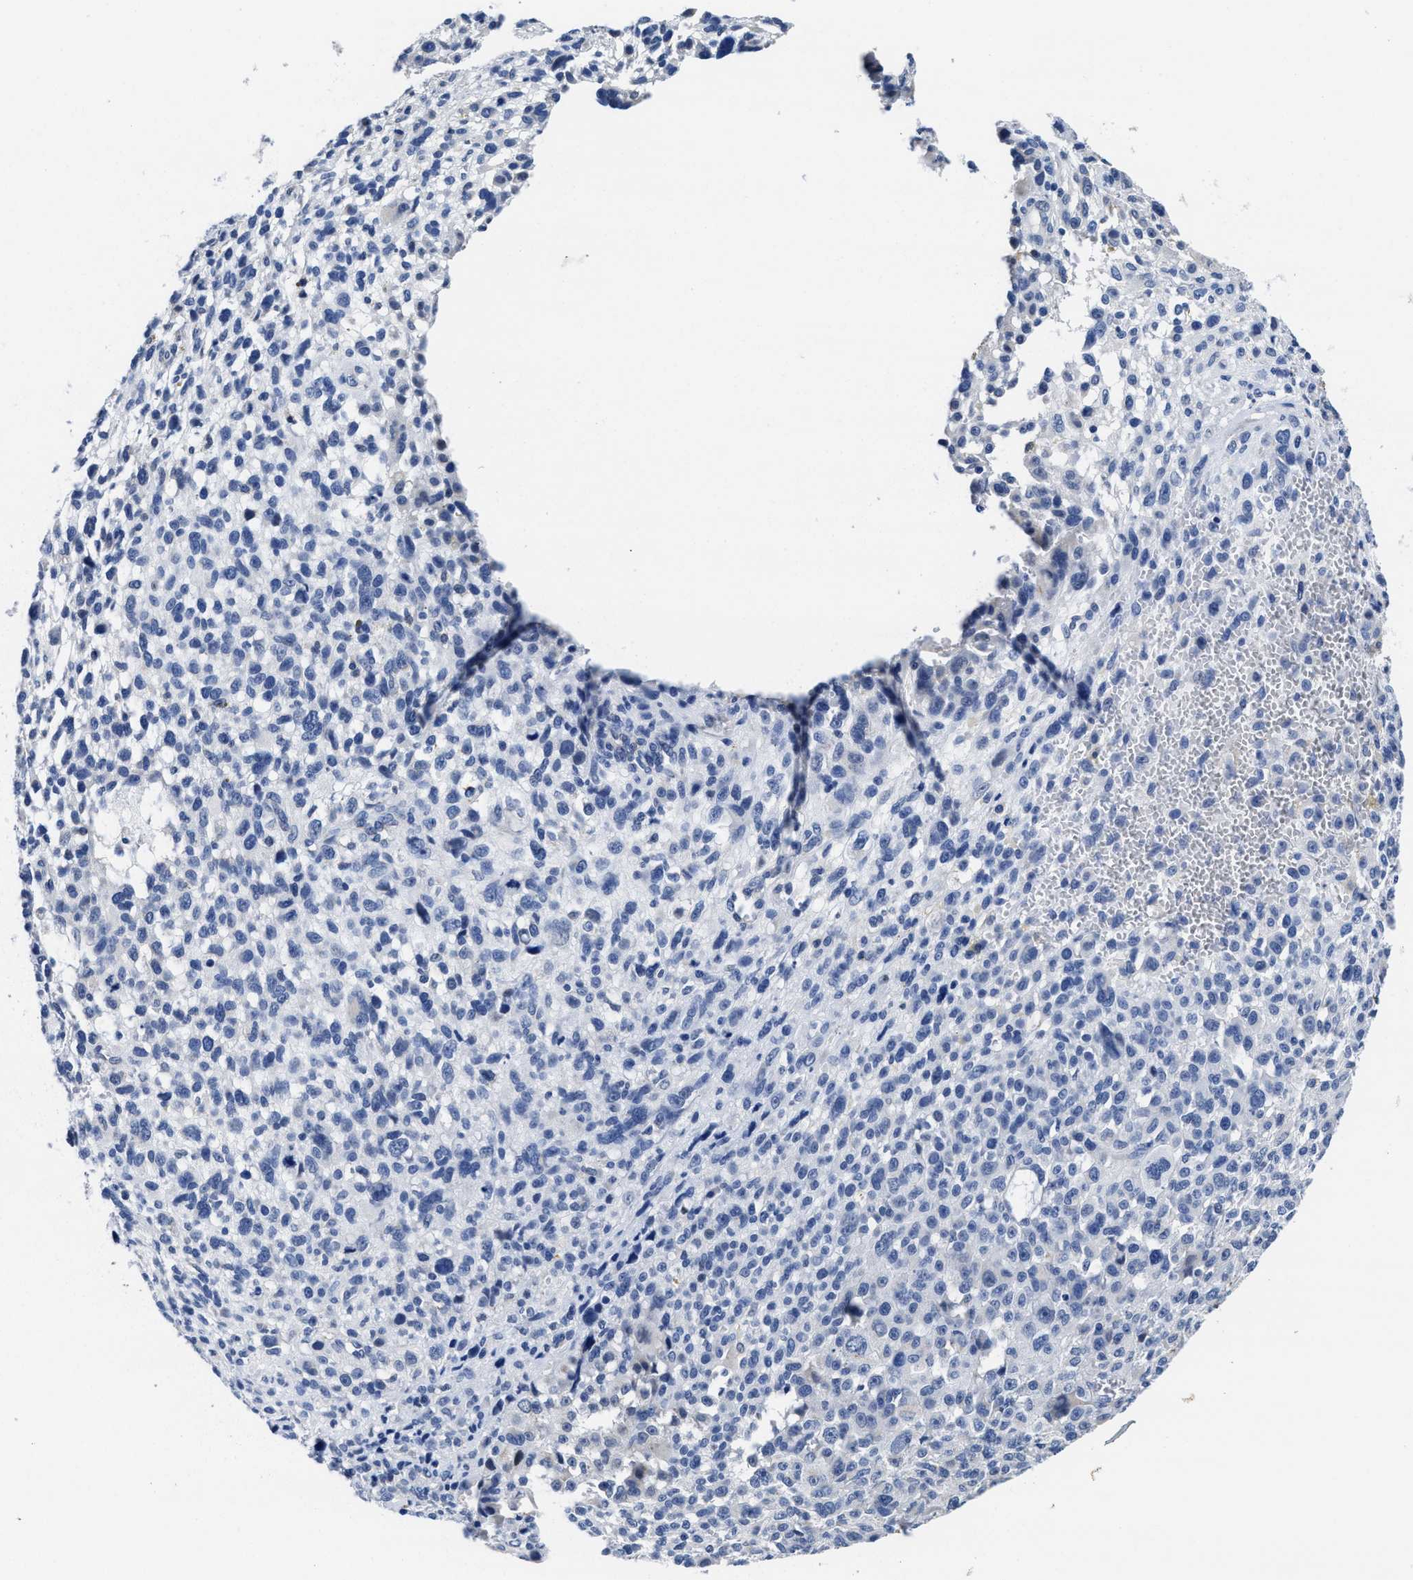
{"staining": {"intensity": "negative", "quantity": "none", "location": "none"}, "tissue": "melanoma", "cell_type": "Tumor cells", "image_type": "cancer", "snomed": [{"axis": "morphology", "description": "Malignant melanoma, NOS"}, {"axis": "topography", "description": "Skin"}], "caption": "A histopathology image of human malignant melanoma is negative for staining in tumor cells.", "gene": "HOOK1", "patient": {"sex": "female", "age": 55}}